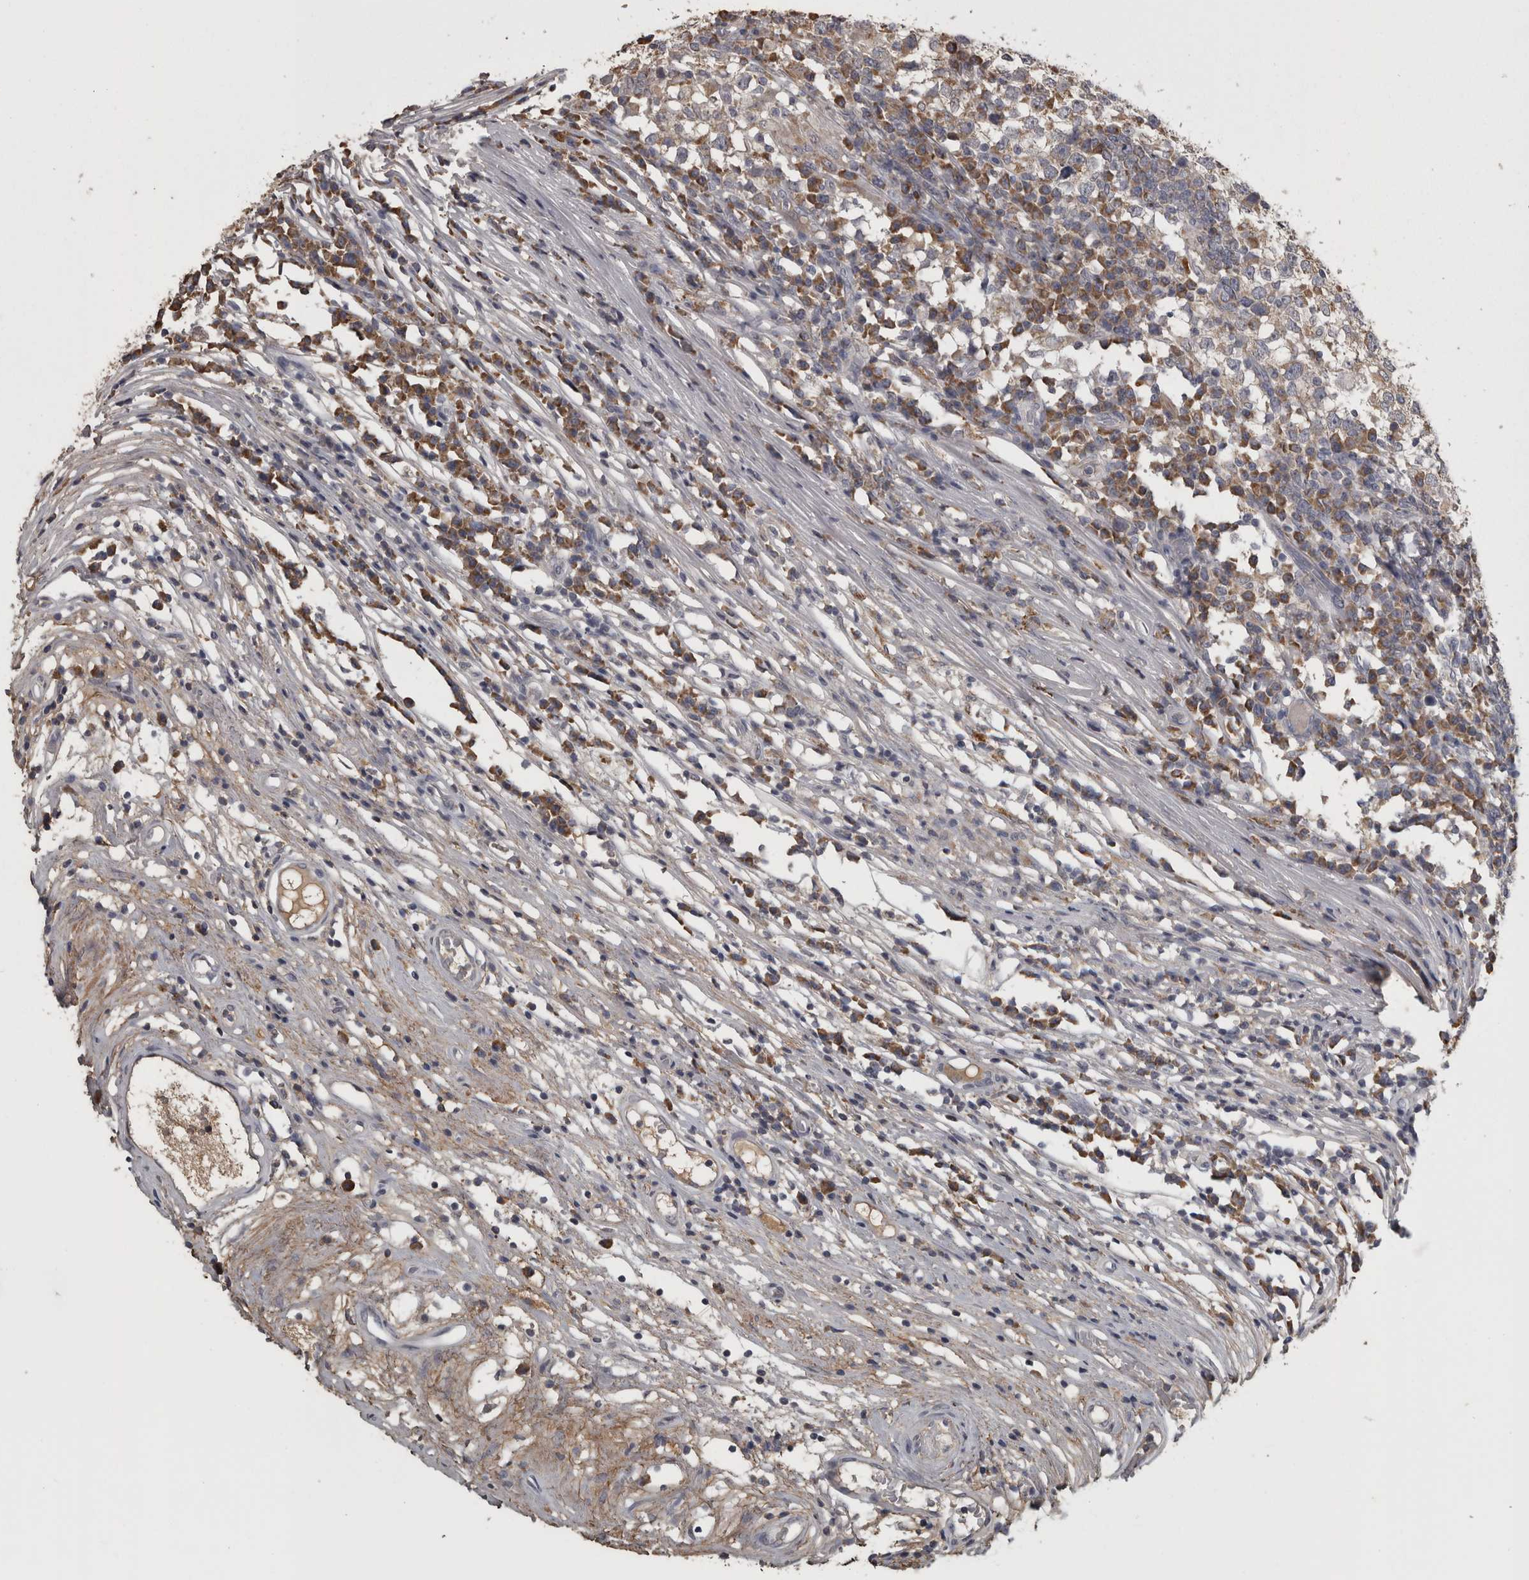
{"staining": {"intensity": "moderate", "quantity": "25%-75%", "location": "cytoplasmic/membranous"}, "tissue": "testis cancer", "cell_type": "Tumor cells", "image_type": "cancer", "snomed": [{"axis": "morphology", "description": "Seminoma, NOS"}, {"axis": "topography", "description": "Testis"}], "caption": "This is a photomicrograph of immunohistochemistry (IHC) staining of testis cancer (seminoma), which shows moderate staining in the cytoplasmic/membranous of tumor cells.", "gene": "FRK", "patient": {"sex": "male", "age": 65}}